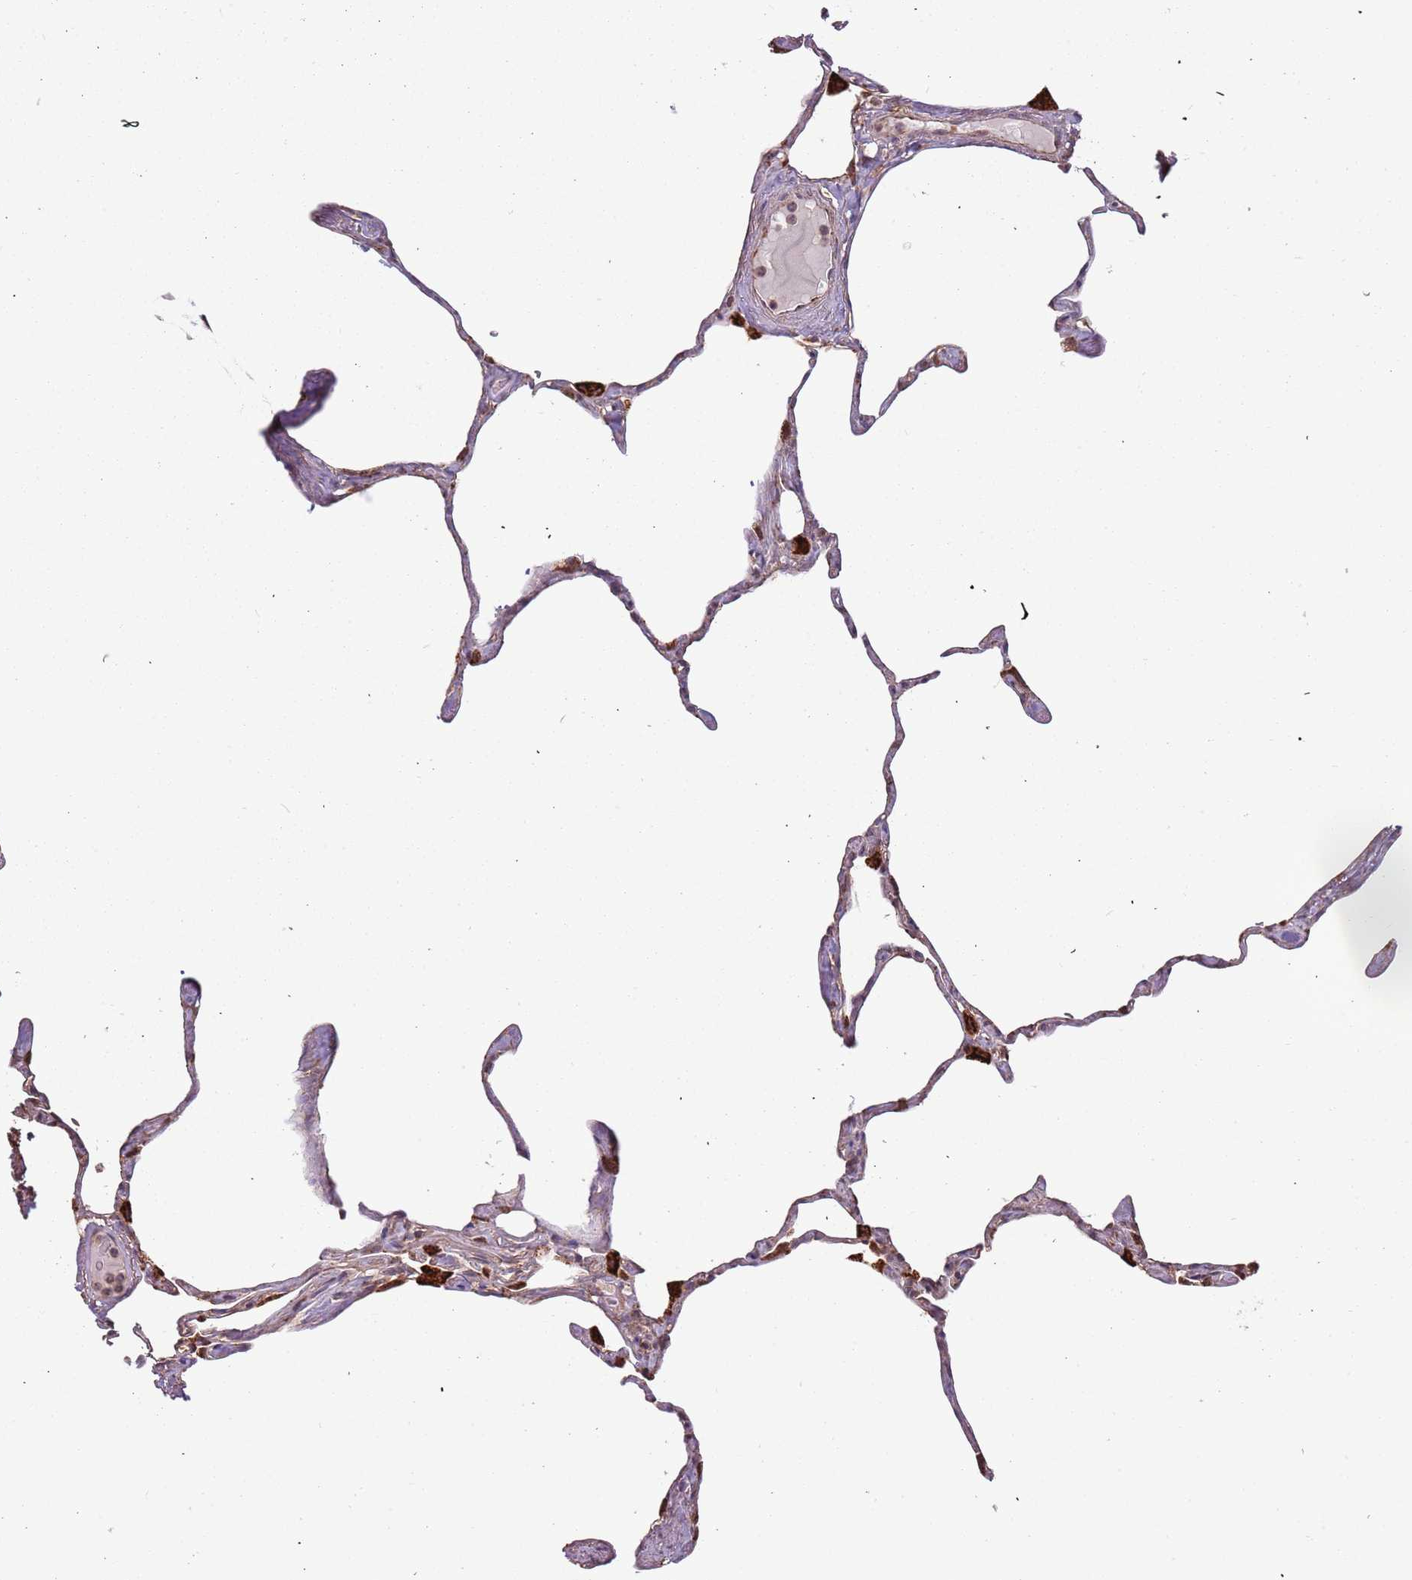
{"staining": {"intensity": "moderate", "quantity": "<25%", "location": "cytoplasmic/membranous"}, "tissue": "lung", "cell_type": "Alveolar cells", "image_type": "normal", "snomed": [{"axis": "morphology", "description": "Normal tissue, NOS"}, {"axis": "topography", "description": "Lung"}], "caption": "This image displays benign lung stained with immunohistochemistry to label a protein in brown. The cytoplasmic/membranous of alveolar cells show moderate positivity for the protein. Nuclei are counter-stained blue.", "gene": "IL17RD", "patient": {"sex": "male", "age": 65}}